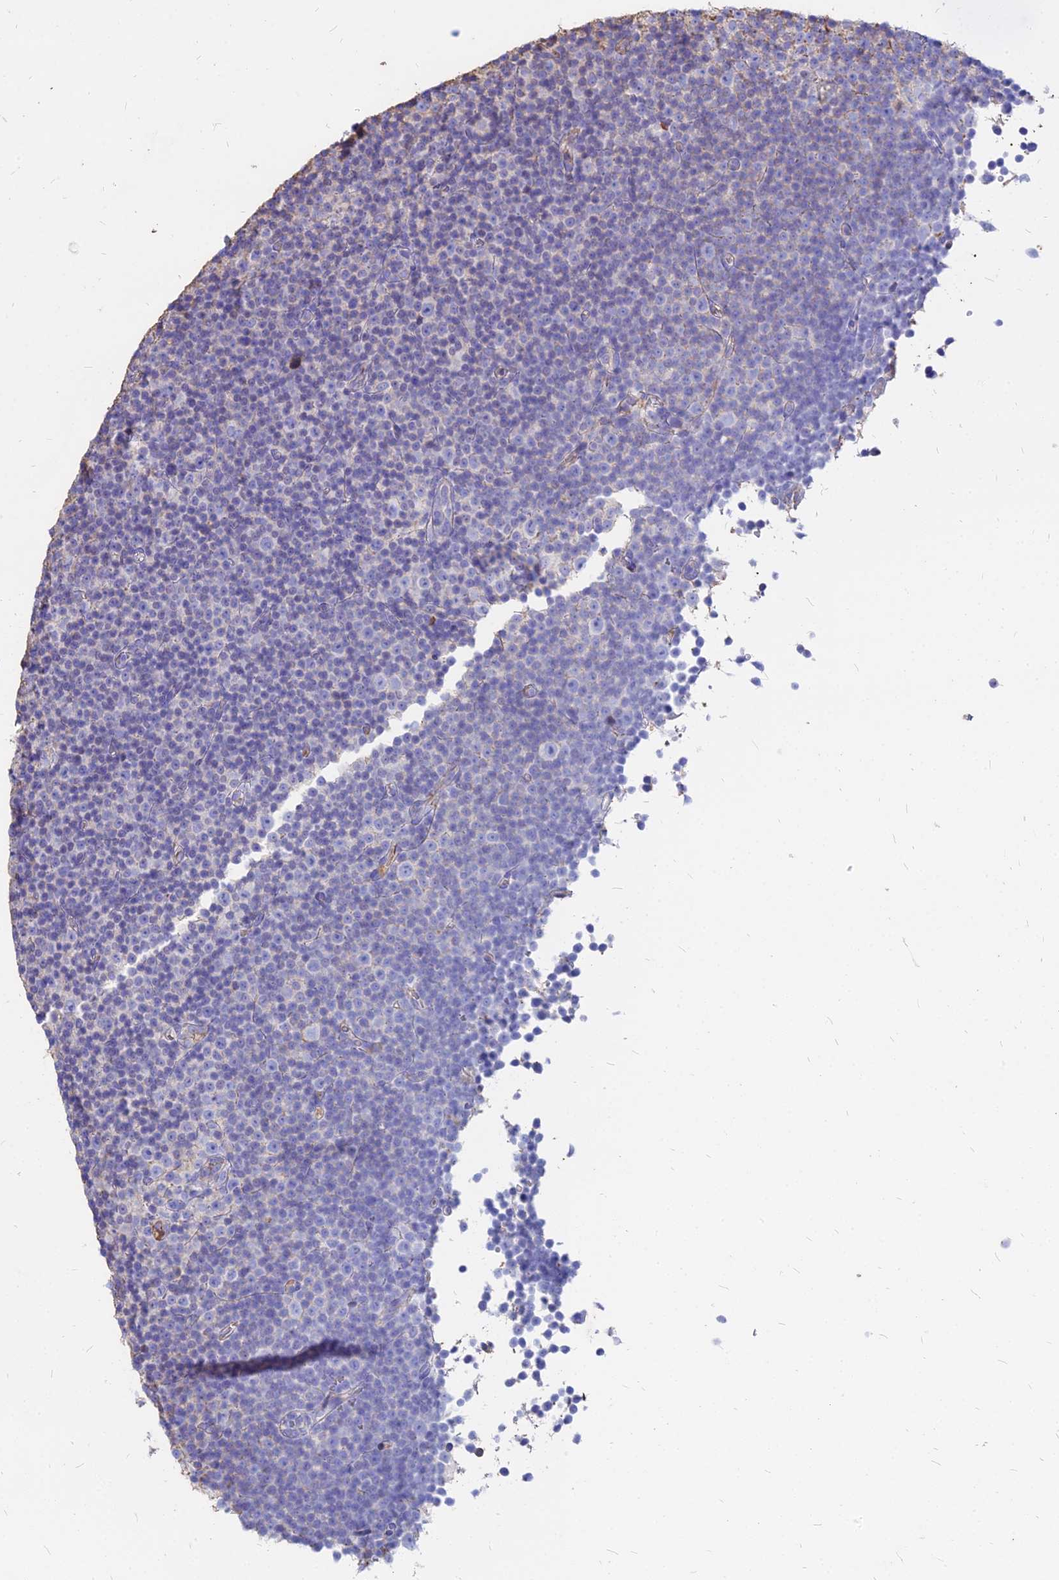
{"staining": {"intensity": "negative", "quantity": "none", "location": "none"}, "tissue": "lymphoma", "cell_type": "Tumor cells", "image_type": "cancer", "snomed": [{"axis": "morphology", "description": "Malignant lymphoma, non-Hodgkin's type, Low grade"}, {"axis": "topography", "description": "Lymph node"}], "caption": "Photomicrograph shows no protein expression in tumor cells of lymphoma tissue. (DAB immunohistochemistry (IHC) with hematoxylin counter stain).", "gene": "NME5", "patient": {"sex": "female", "age": 67}}